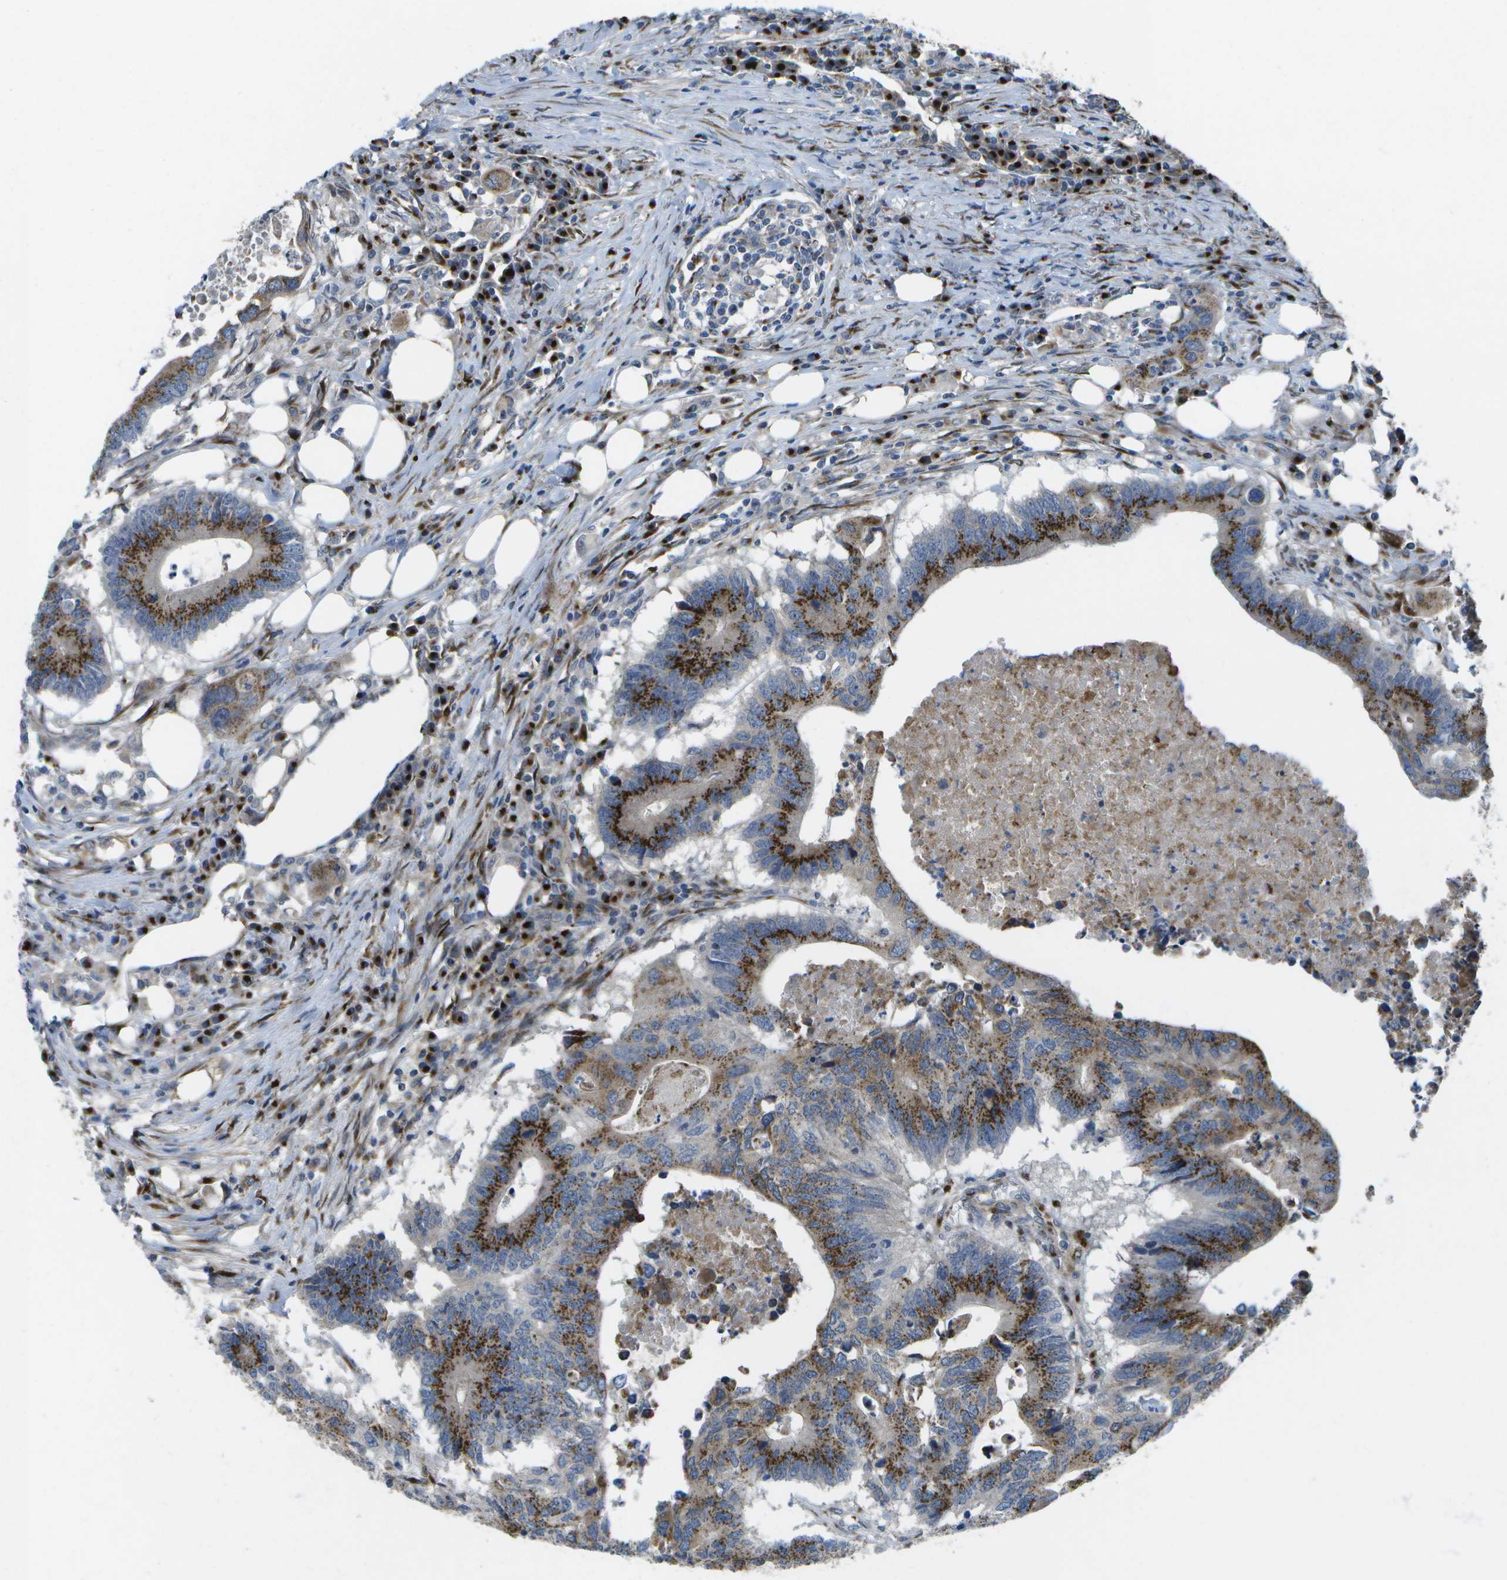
{"staining": {"intensity": "strong", "quantity": ">75%", "location": "cytoplasmic/membranous"}, "tissue": "colorectal cancer", "cell_type": "Tumor cells", "image_type": "cancer", "snomed": [{"axis": "morphology", "description": "Adenocarcinoma, NOS"}, {"axis": "topography", "description": "Colon"}], "caption": "Colorectal cancer tissue shows strong cytoplasmic/membranous positivity in about >75% of tumor cells, visualized by immunohistochemistry. The protein is shown in brown color, while the nuclei are stained blue.", "gene": "QSOX2", "patient": {"sex": "male", "age": 71}}